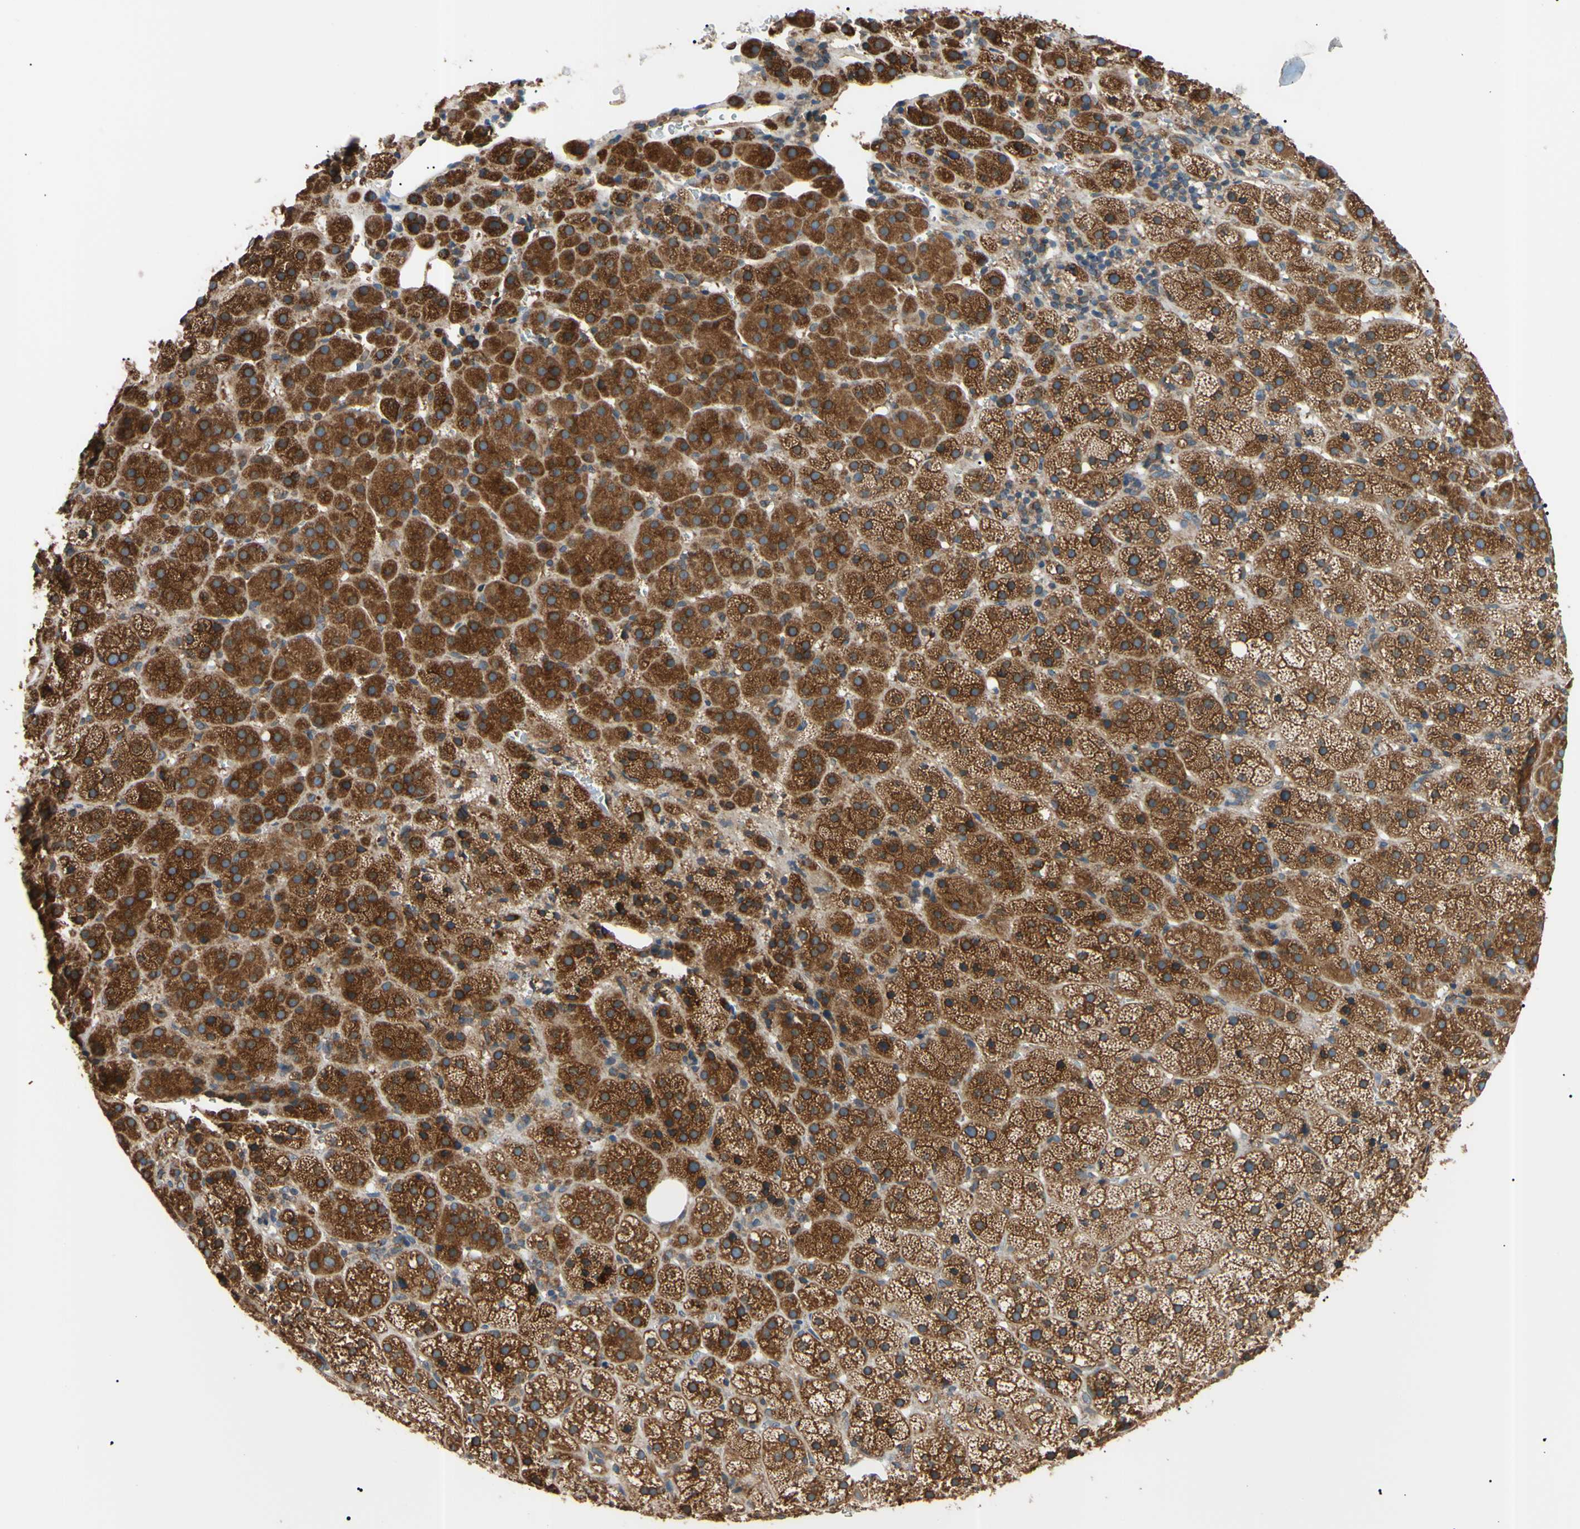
{"staining": {"intensity": "strong", "quantity": ">75%", "location": "cytoplasmic/membranous"}, "tissue": "adrenal gland", "cell_type": "Glandular cells", "image_type": "normal", "snomed": [{"axis": "morphology", "description": "Normal tissue, NOS"}, {"axis": "topography", "description": "Adrenal gland"}], "caption": "The immunohistochemical stain shows strong cytoplasmic/membranous expression in glandular cells of unremarkable adrenal gland. The staining was performed using DAB (3,3'-diaminobenzidine), with brown indicating positive protein expression. Nuclei are stained blue with hematoxylin.", "gene": "VAPA", "patient": {"sex": "female", "age": 57}}